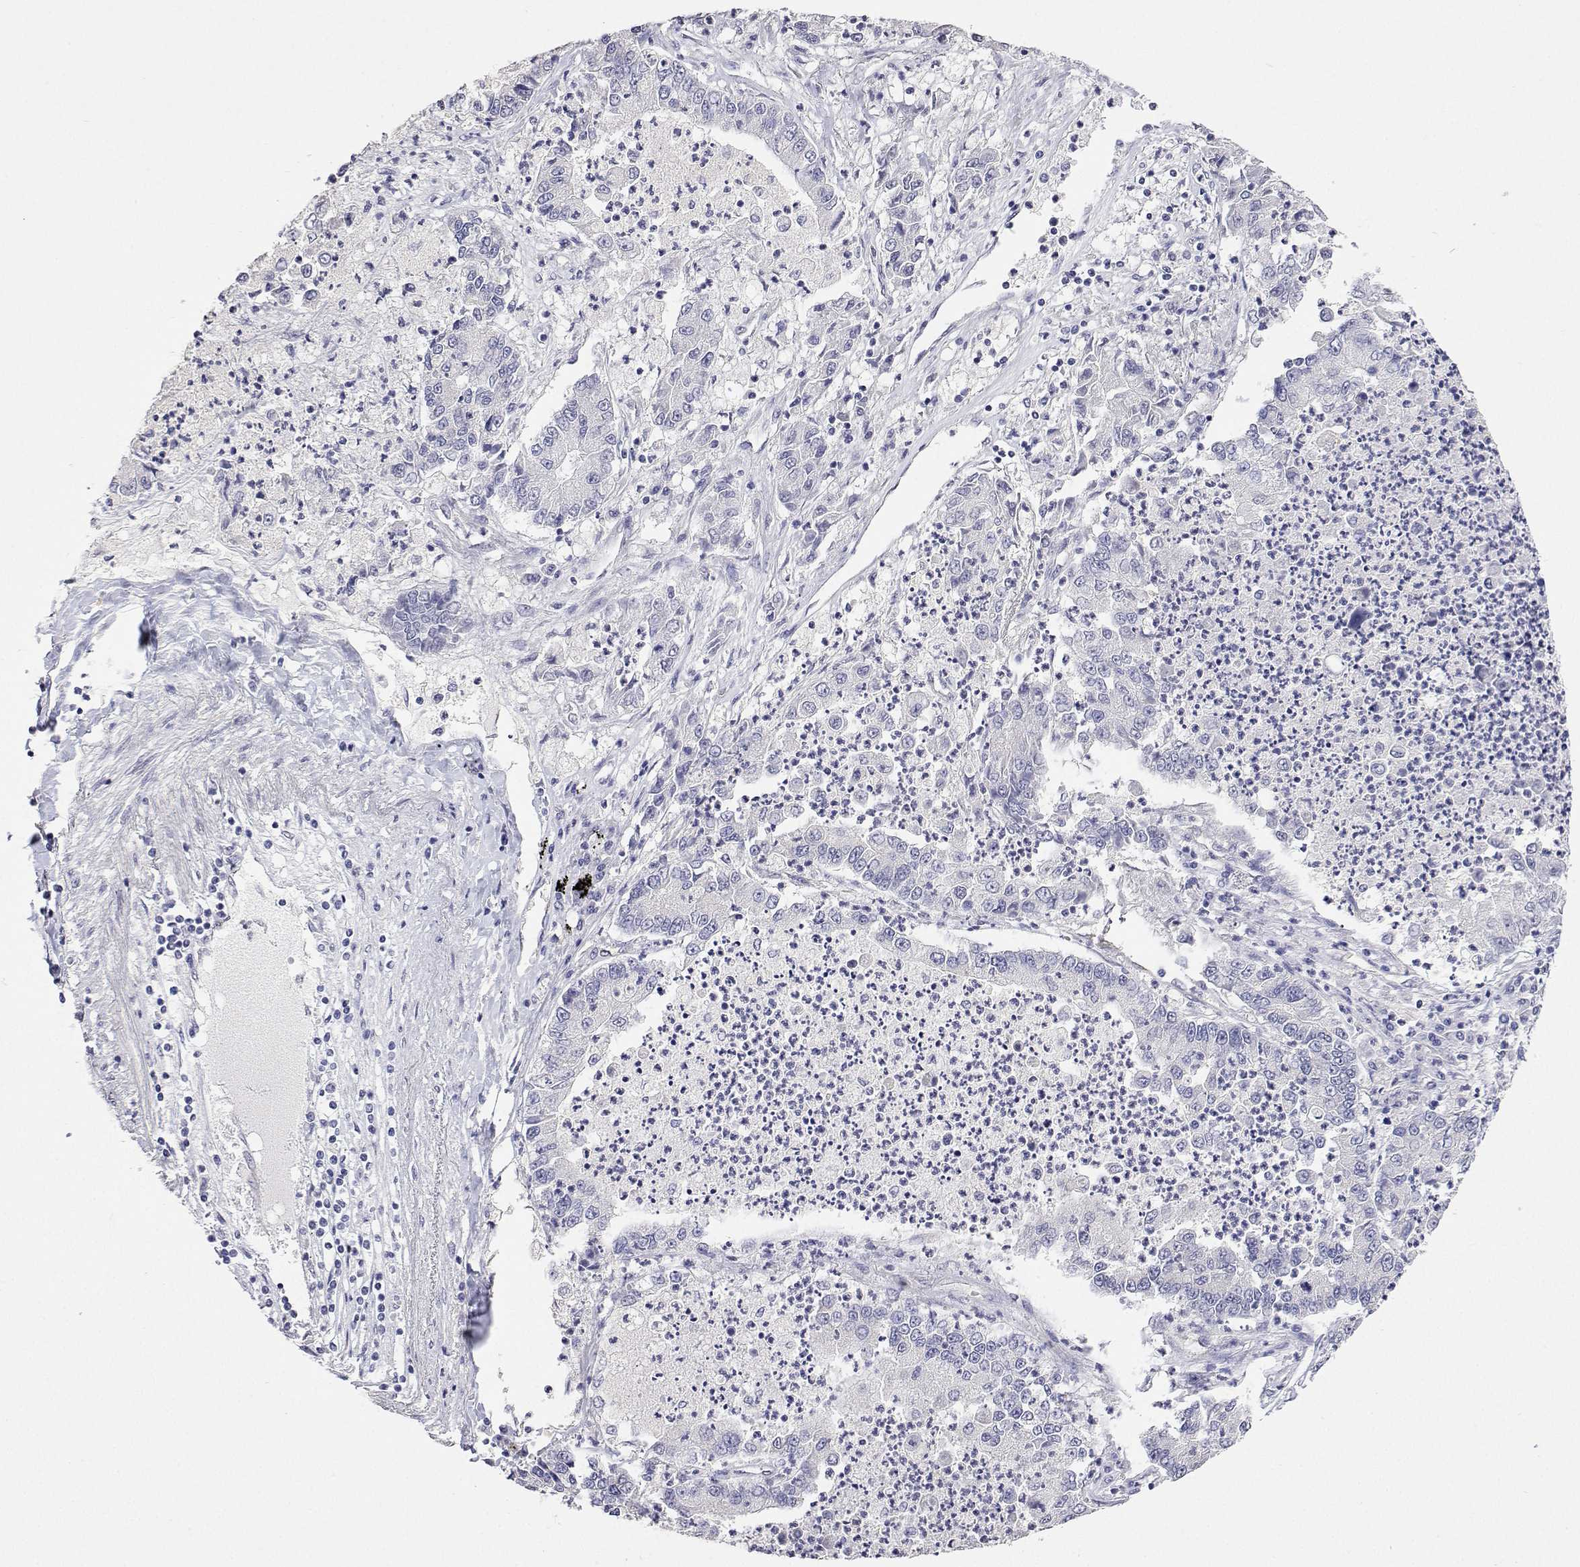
{"staining": {"intensity": "negative", "quantity": "none", "location": "none"}, "tissue": "lung cancer", "cell_type": "Tumor cells", "image_type": "cancer", "snomed": [{"axis": "morphology", "description": "Adenocarcinoma, NOS"}, {"axis": "topography", "description": "Lung"}], "caption": "Micrograph shows no significant protein staining in tumor cells of lung cancer. (Brightfield microscopy of DAB immunohistochemistry at high magnification).", "gene": "PLCB1", "patient": {"sex": "female", "age": 57}}